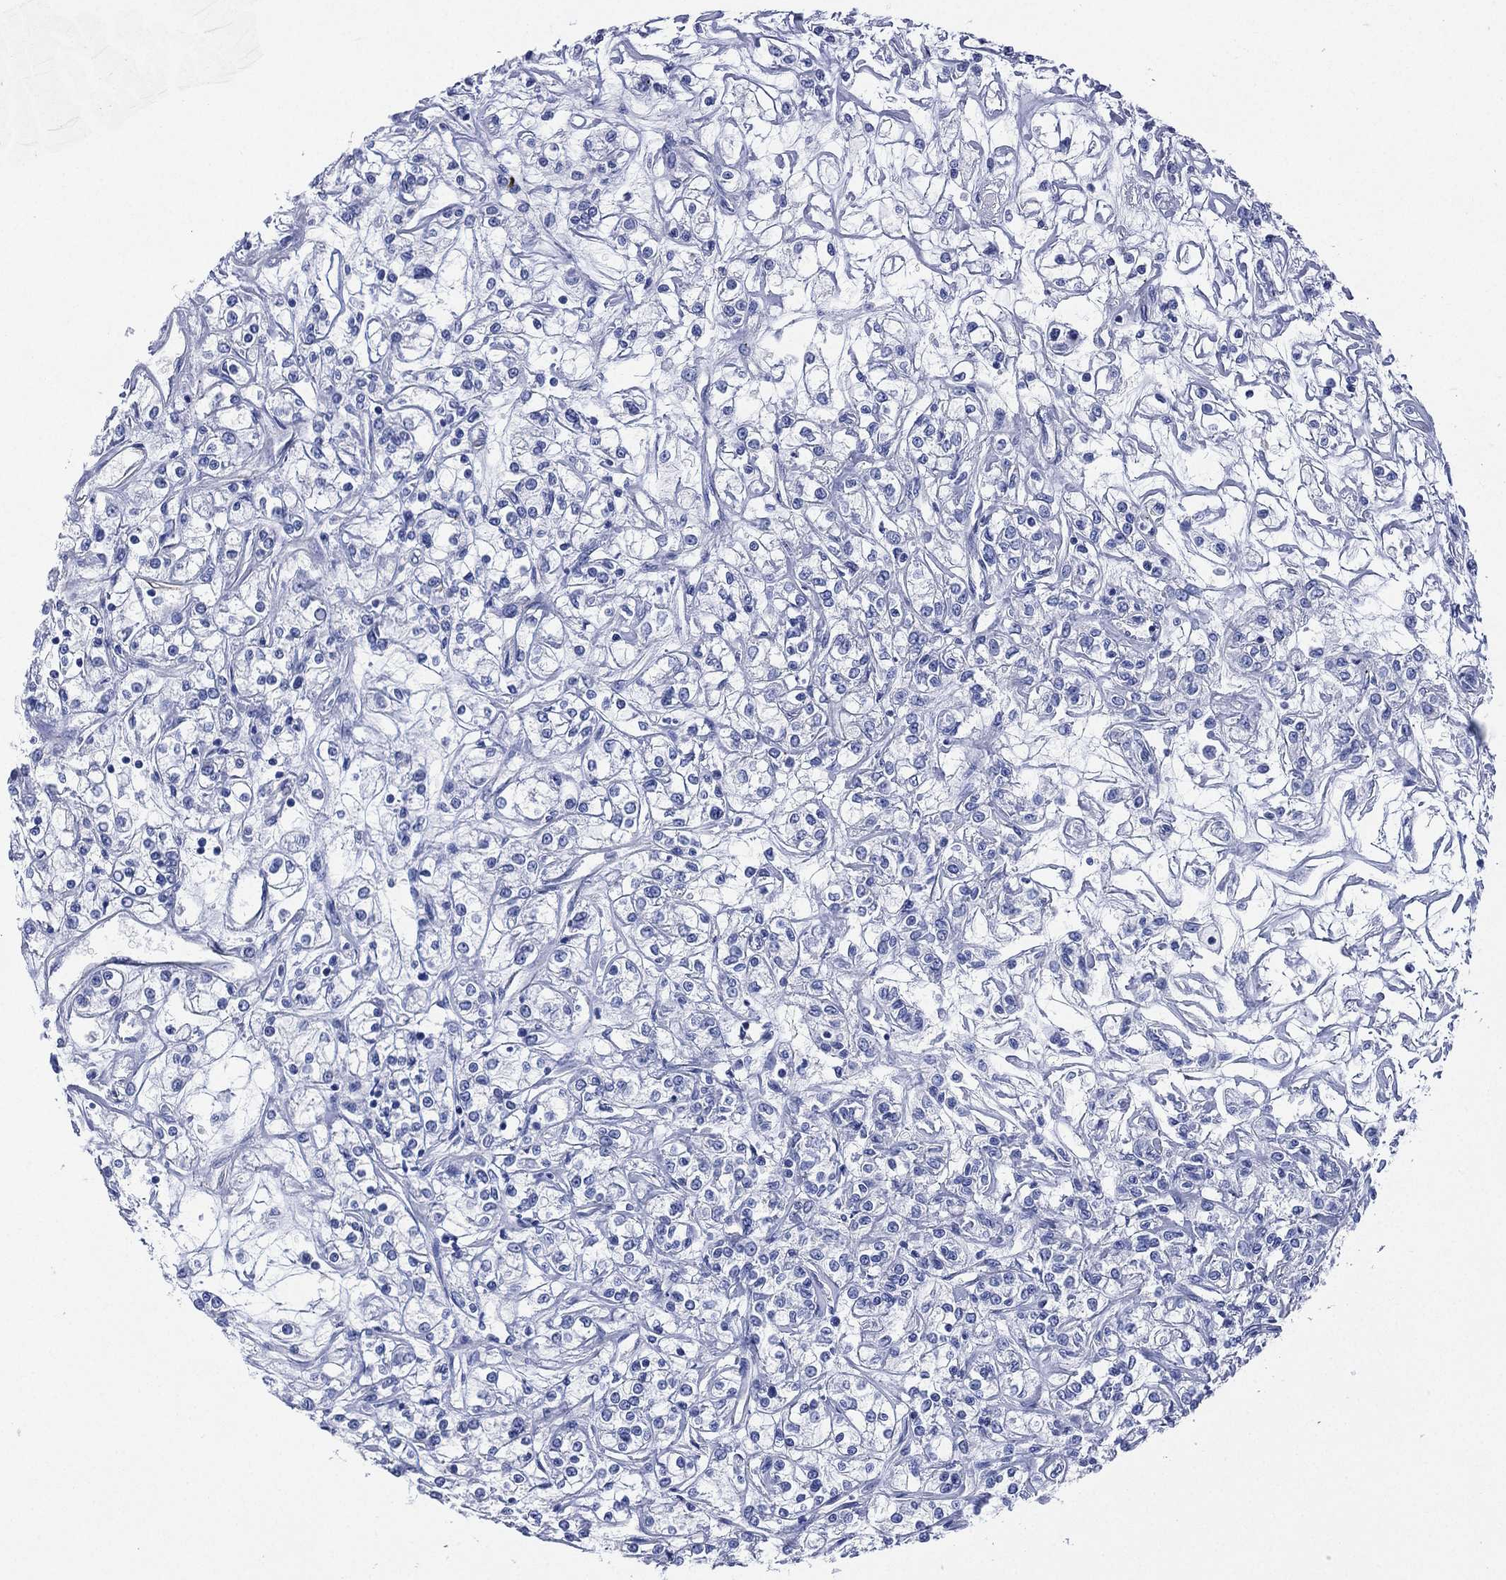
{"staining": {"intensity": "negative", "quantity": "none", "location": "none"}, "tissue": "renal cancer", "cell_type": "Tumor cells", "image_type": "cancer", "snomed": [{"axis": "morphology", "description": "Adenocarcinoma, NOS"}, {"axis": "topography", "description": "Kidney"}], "caption": "This is an immunohistochemistry micrograph of adenocarcinoma (renal). There is no positivity in tumor cells.", "gene": "CCDC70", "patient": {"sex": "female", "age": 59}}